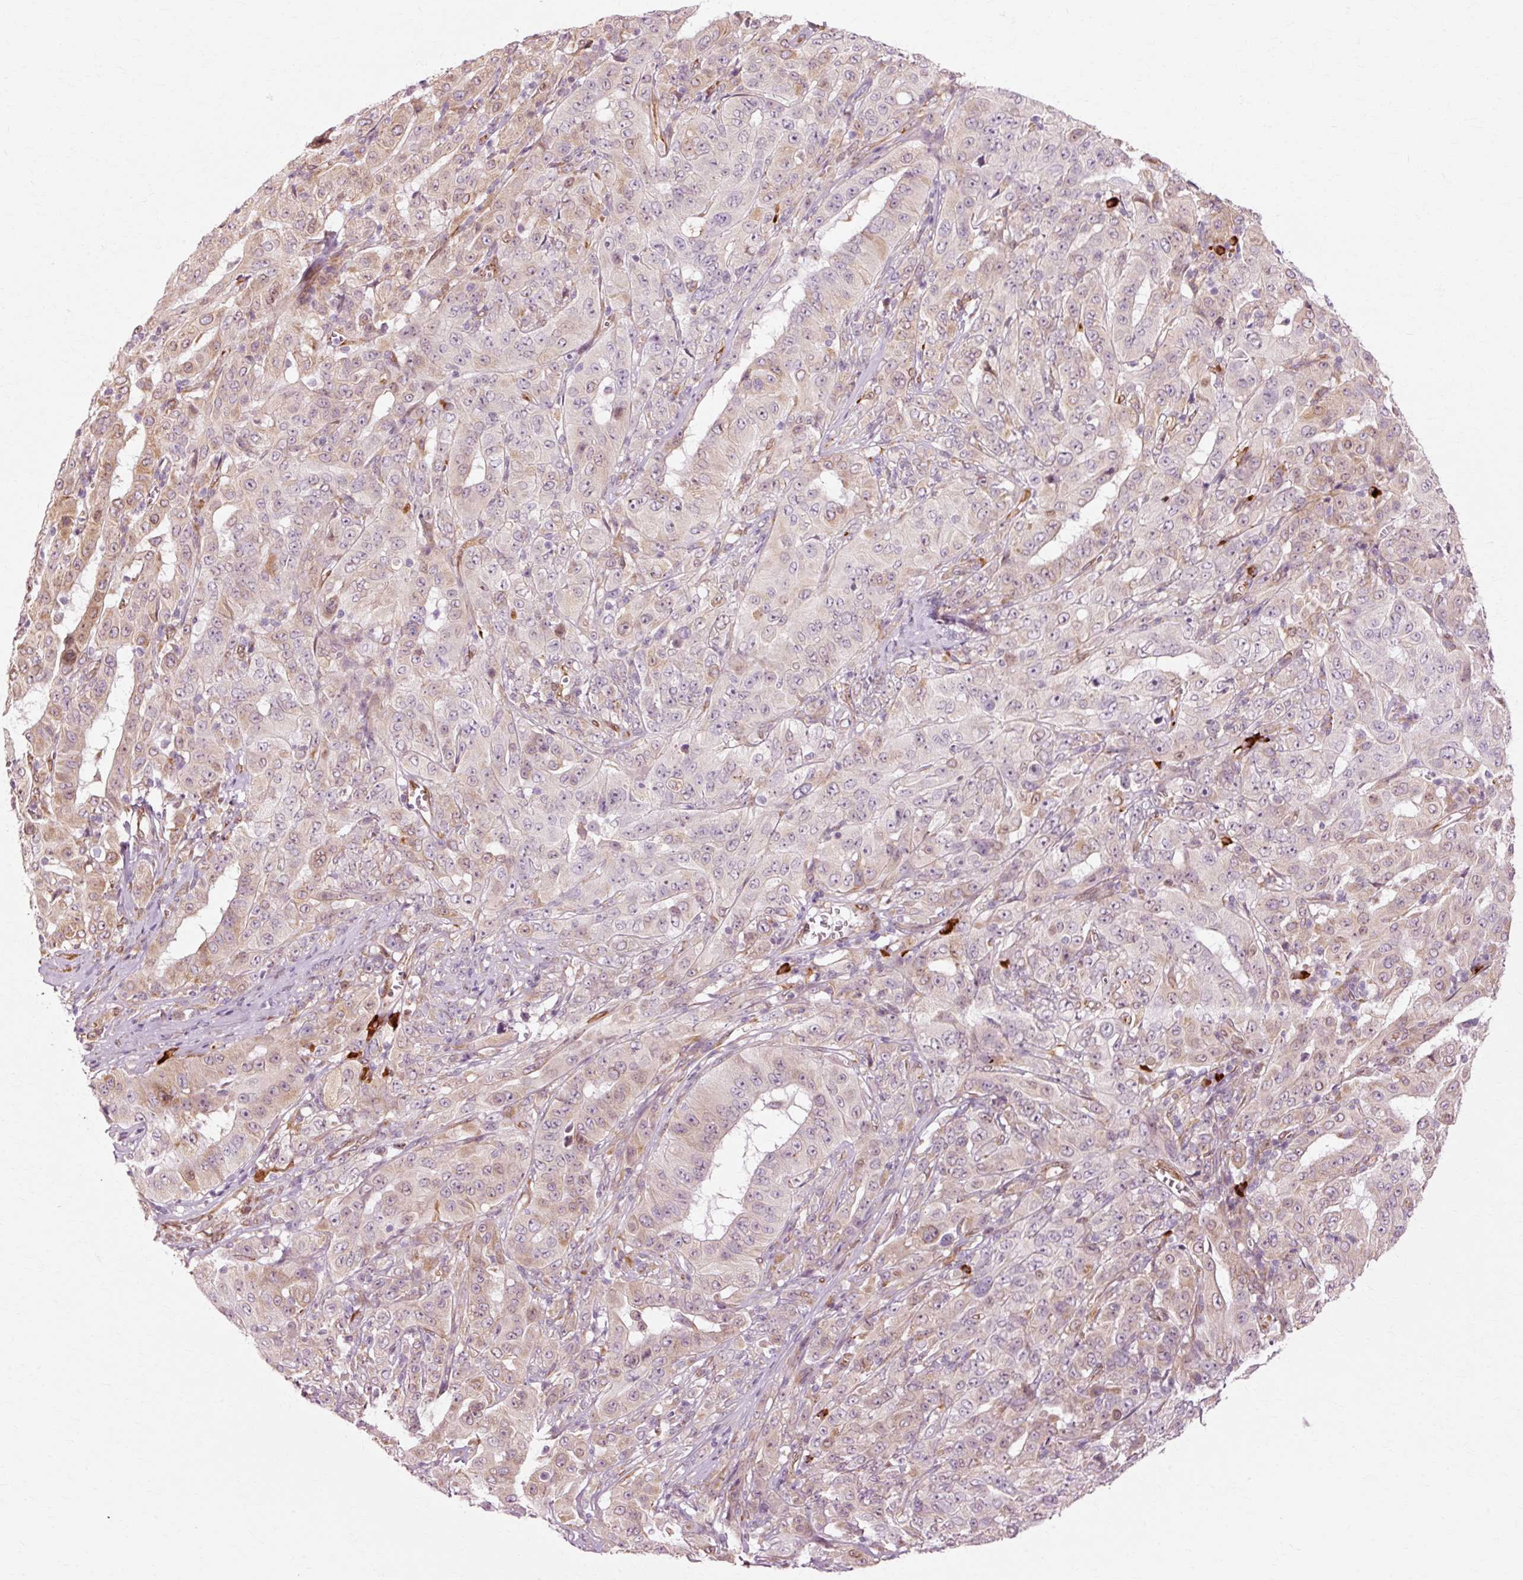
{"staining": {"intensity": "moderate", "quantity": "<25%", "location": "cytoplasmic/membranous"}, "tissue": "pancreatic cancer", "cell_type": "Tumor cells", "image_type": "cancer", "snomed": [{"axis": "morphology", "description": "Adenocarcinoma, NOS"}, {"axis": "topography", "description": "Pancreas"}], "caption": "This photomicrograph reveals immunohistochemistry staining of pancreatic adenocarcinoma, with low moderate cytoplasmic/membranous expression in about <25% of tumor cells.", "gene": "RGPD5", "patient": {"sex": "male", "age": 63}}